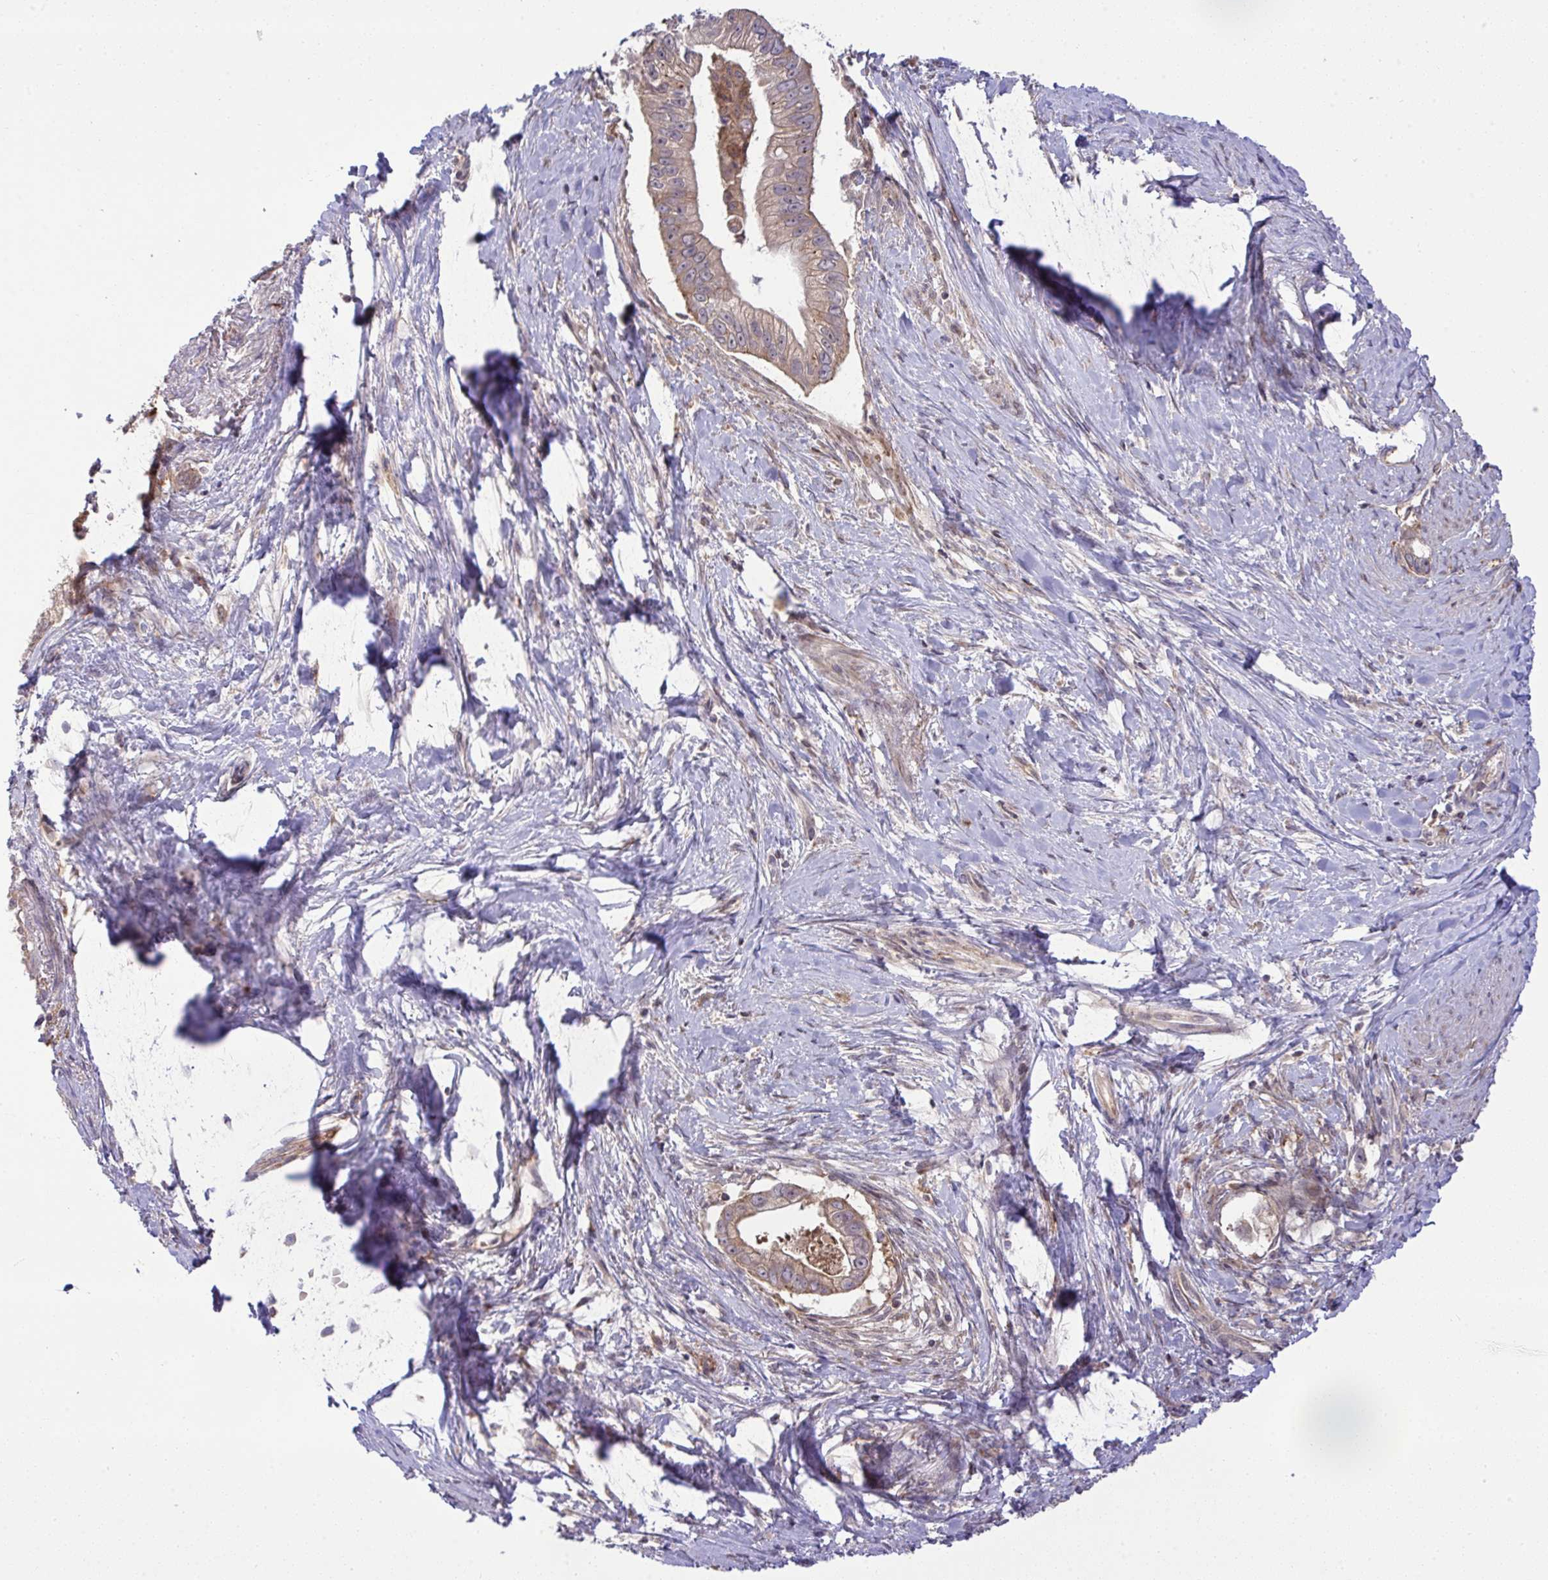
{"staining": {"intensity": "moderate", "quantity": "25%-75%", "location": "cytoplasmic/membranous"}, "tissue": "pancreatic cancer", "cell_type": "Tumor cells", "image_type": "cancer", "snomed": [{"axis": "morphology", "description": "Adenocarcinoma, NOS"}, {"axis": "topography", "description": "Pancreas"}], "caption": "Immunohistochemistry (IHC) micrograph of adenocarcinoma (pancreatic) stained for a protein (brown), which reveals medium levels of moderate cytoplasmic/membranous staining in about 25%-75% of tumor cells.", "gene": "SLC9A6", "patient": {"sex": "male", "age": 70}}